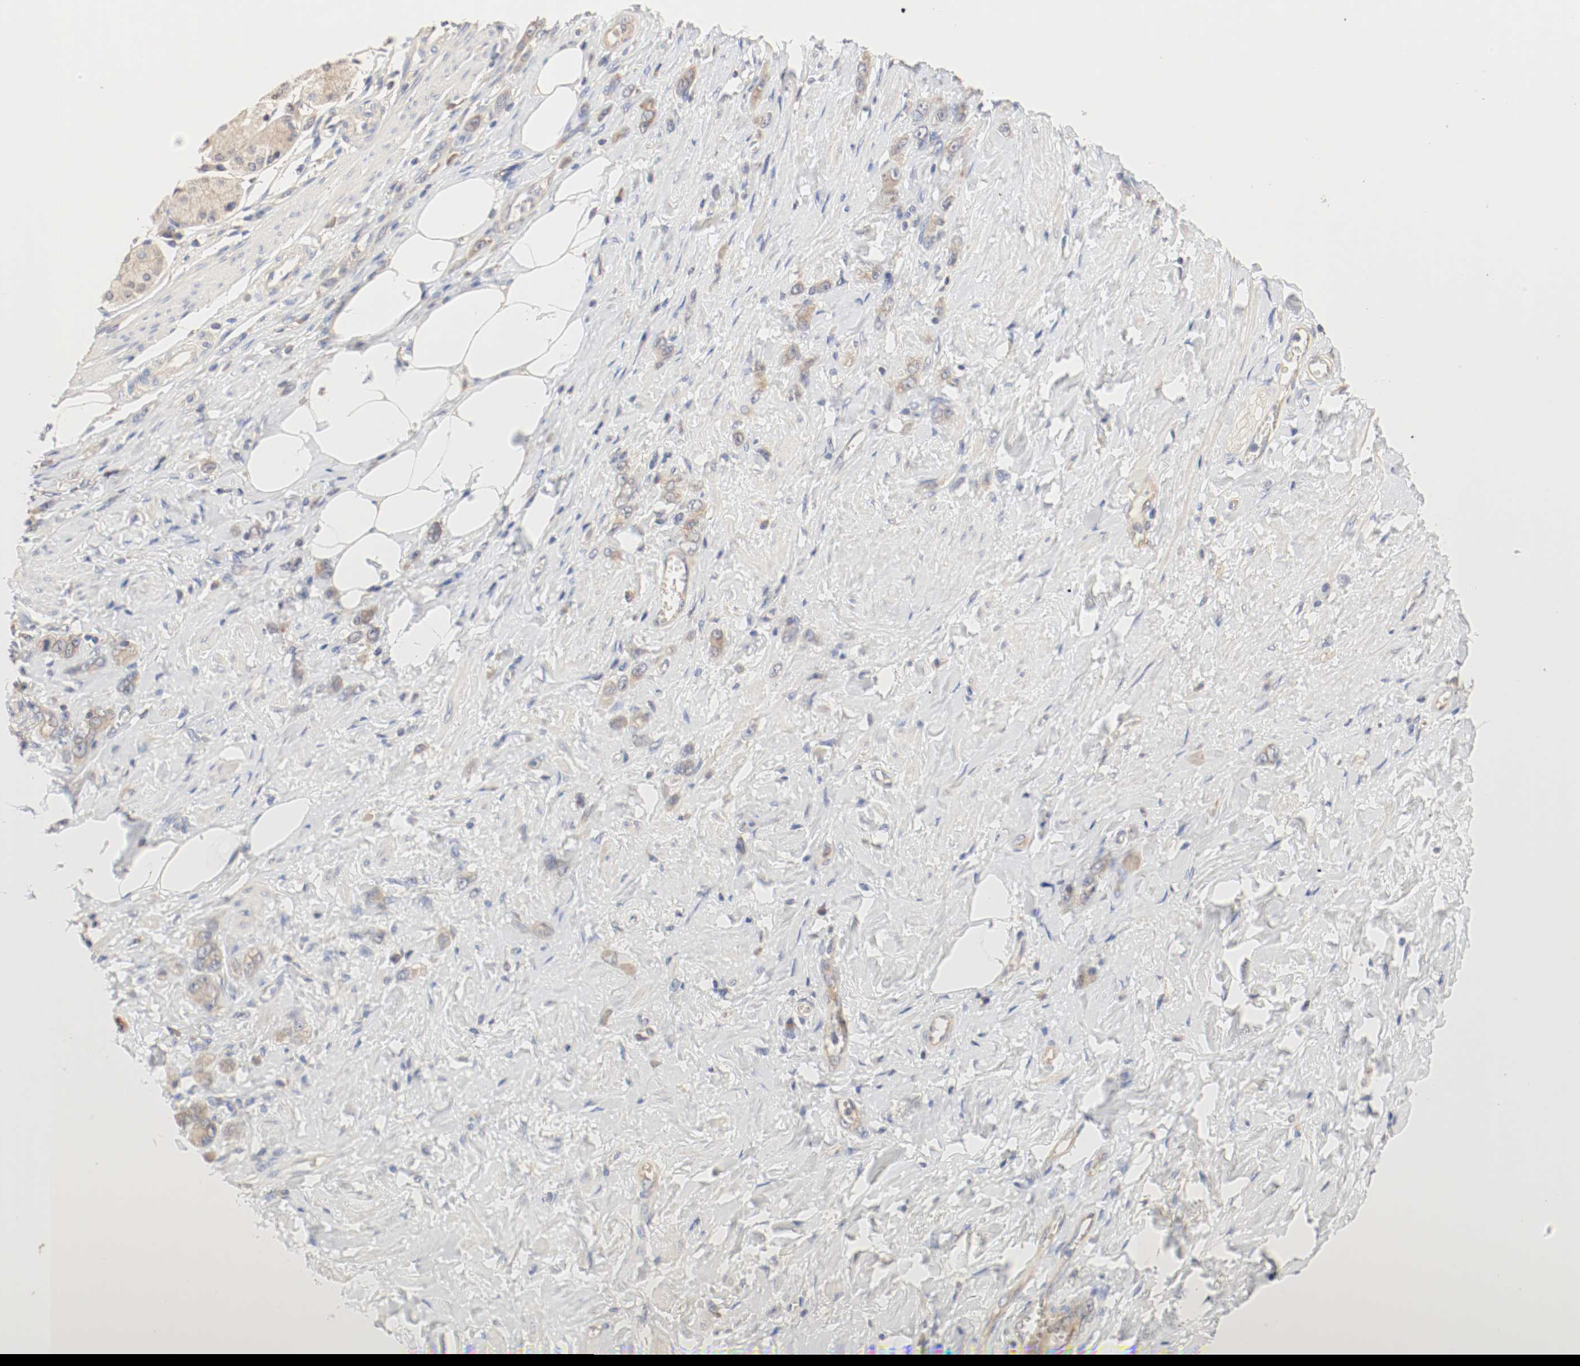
{"staining": {"intensity": "moderate", "quantity": ">75%", "location": "cytoplasmic/membranous"}, "tissue": "stomach cancer", "cell_type": "Tumor cells", "image_type": "cancer", "snomed": [{"axis": "morphology", "description": "Adenocarcinoma, NOS"}, {"axis": "topography", "description": "Stomach"}], "caption": "Adenocarcinoma (stomach) stained for a protein reveals moderate cytoplasmic/membranous positivity in tumor cells. (brown staining indicates protein expression, while blue staining denotes nuclei).", "gene": "GIT1", "patient": {"sex": "male", "age": 82}}